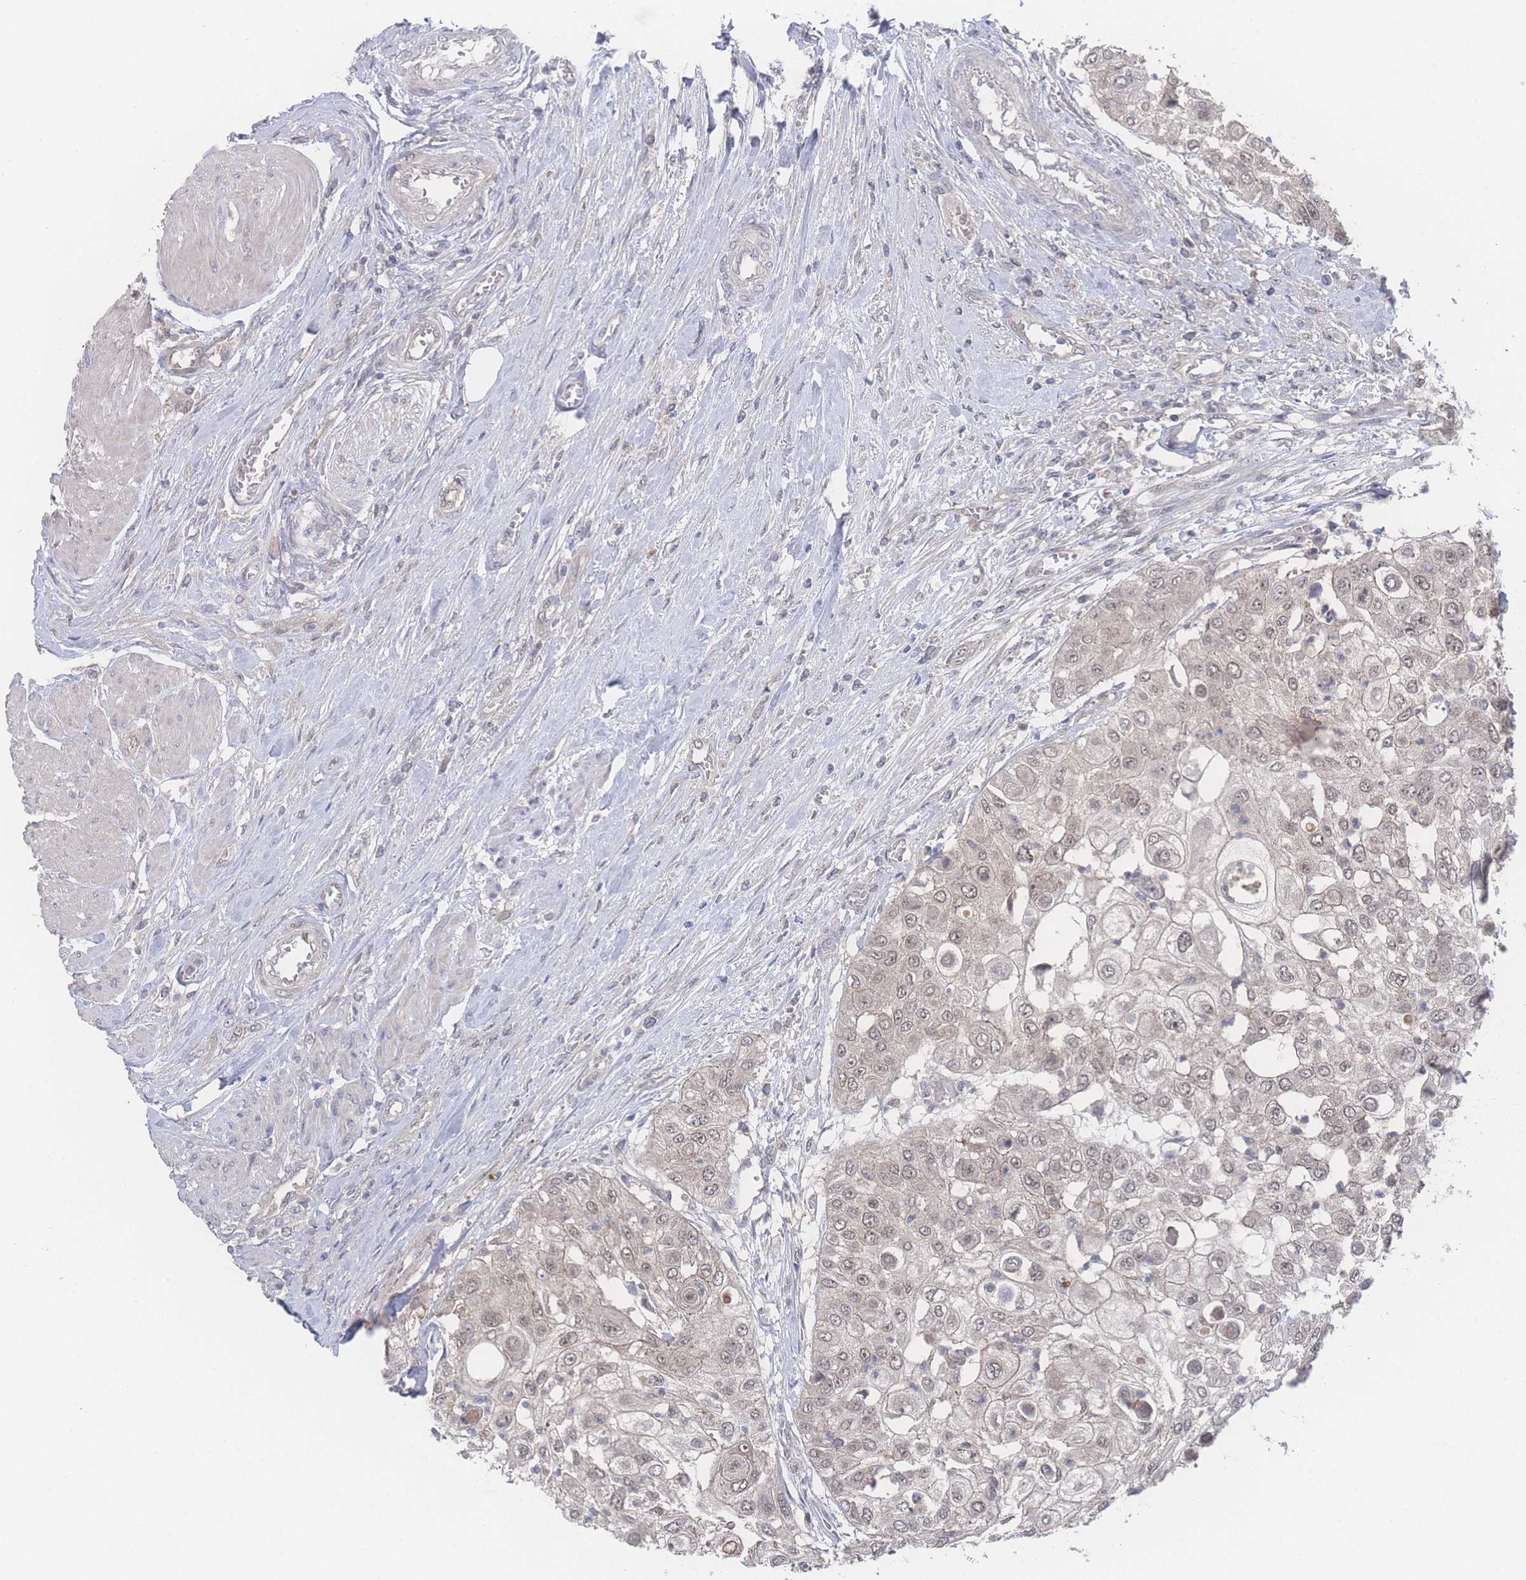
{"staining": {"intensity": "weak", "quantity": "25%-75%", "location": "cytoplasmic/membranous,nuclear"}, "tissue": "urothelial cancer", "cell_type": "Tumor cells", "image_type": "cancer", "snomed": [{"axis": "morphology", "description": "Urothelial carcinoma, High grade"}, {"axis": "topography", "description": "Urinary bladder"}], "caption": "High-magnification brightfield microscopy of high-grade urothelial carcinoma stained with DAB (3,3'-diaminobenzidine) (brown) and counterstained with hematoxylin (blue). tumor cells exhibit weak cytoplasmic/membranous and nuclear staining is present in approximately25%-75% of cells.", "gene": "NBEAL1", "patient": {"sex": "female", "age": 79}}